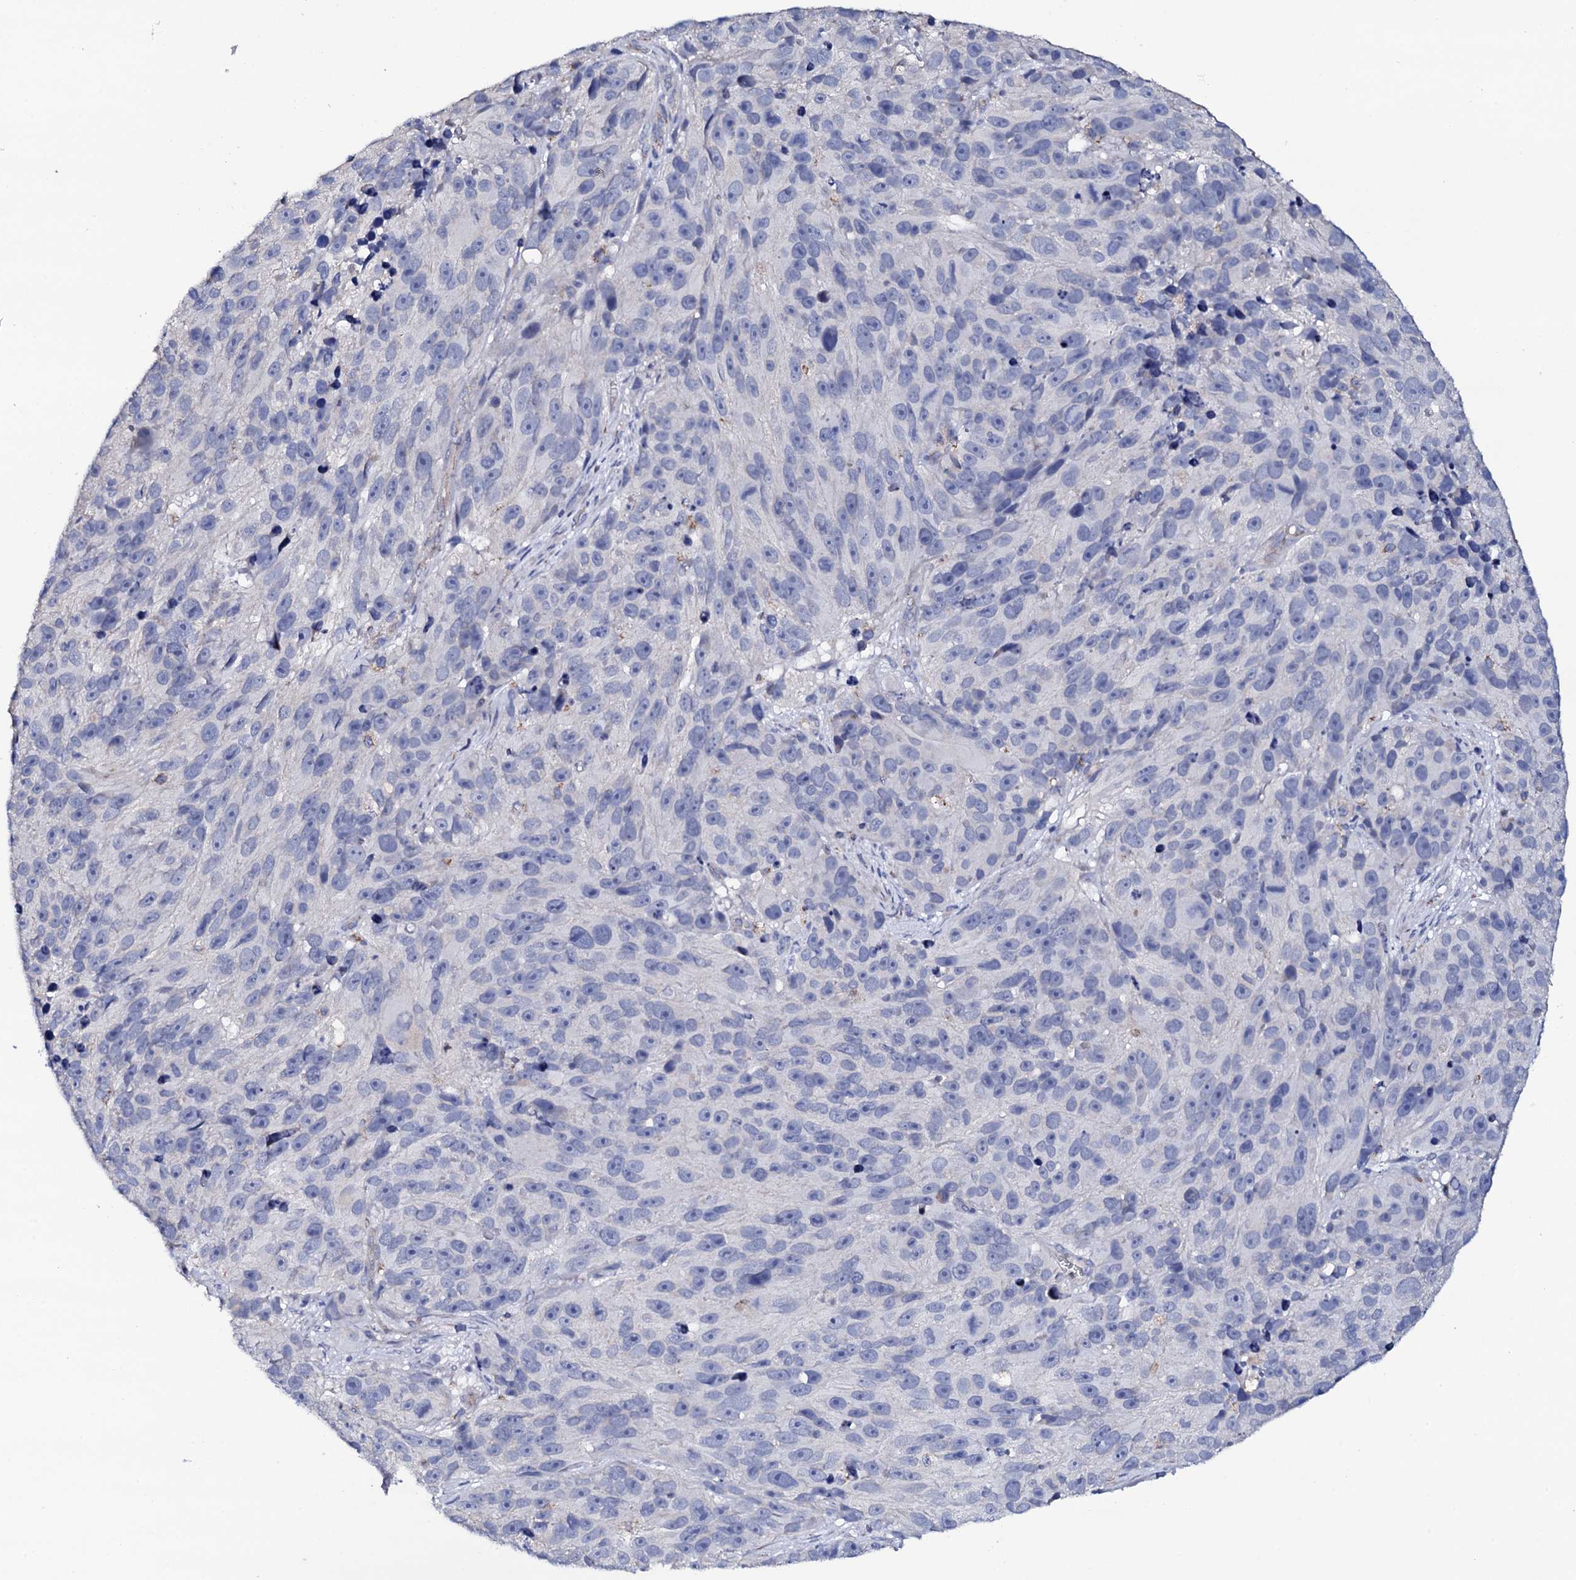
{"staining": {"intensity": "negative", "quantity": "none", "location": "none"}, "tissue": "melanoma", "cell_type": "Tumor cells", "image_type": "cancer", "snomed": [{"axis": "morphology", "description": "Malignant melanoma, NOS"}, {"axis": "topography", "description": "Skin"}], "caption": "This is an immunohistochemistry (IHC) image of melanoma. There is no staining in tumor cells.", "gene": "TCAF2", "patient": {"sex": "male", "age": 84}}